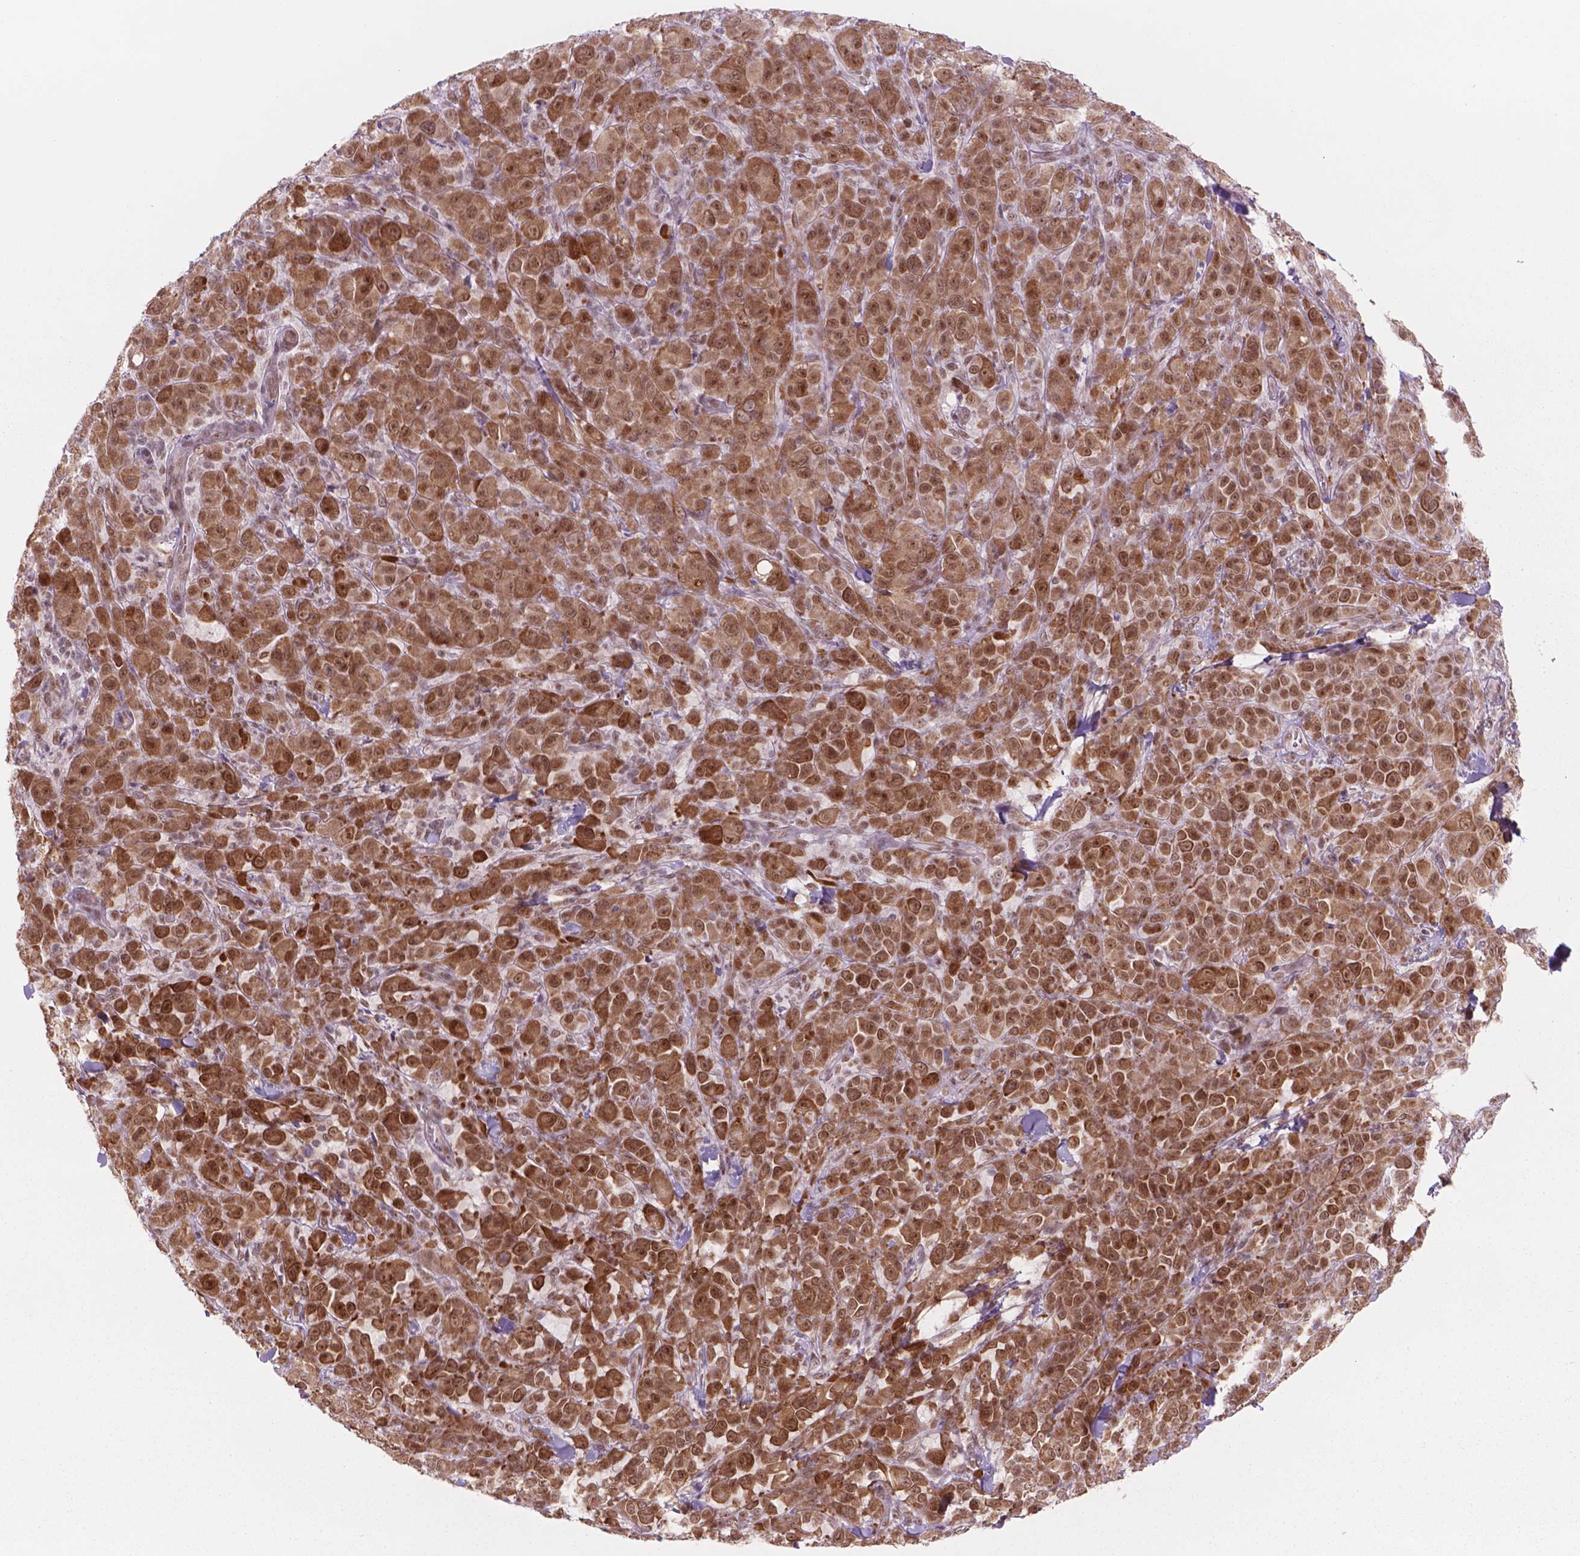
{"staining": {"intensity": "strong", "quantity": ">75%", "location": "cytoplasmic/membranous,nuclear"}, "tissue": "melanoma", "cell_type": "Tumor cells", "image_type": "cancer", "snomed": [{"axis": "morphology", "description": "Malignant melanoma, NOS"}, {"axis": "topography", "description": "Skin"}], "caption": "High-magnification brightfield microscopy of malignant melanoma stained with DAB (3,3'-diaminobenzidine) (brown) and counterstained with hematoxylin (blue). tumor cells exhibit strong cytoplasmic/membranous and nuclear expression is seen in about>75% of cells. The staining is performed using DAB (3,3'-diaminobenzidine) brown chromogen to label protein expression. The nuclei are counter-stained blue using hematoxylin.", "gene": "POLR3D", "patient": {"sex": "female", "age": 87}}